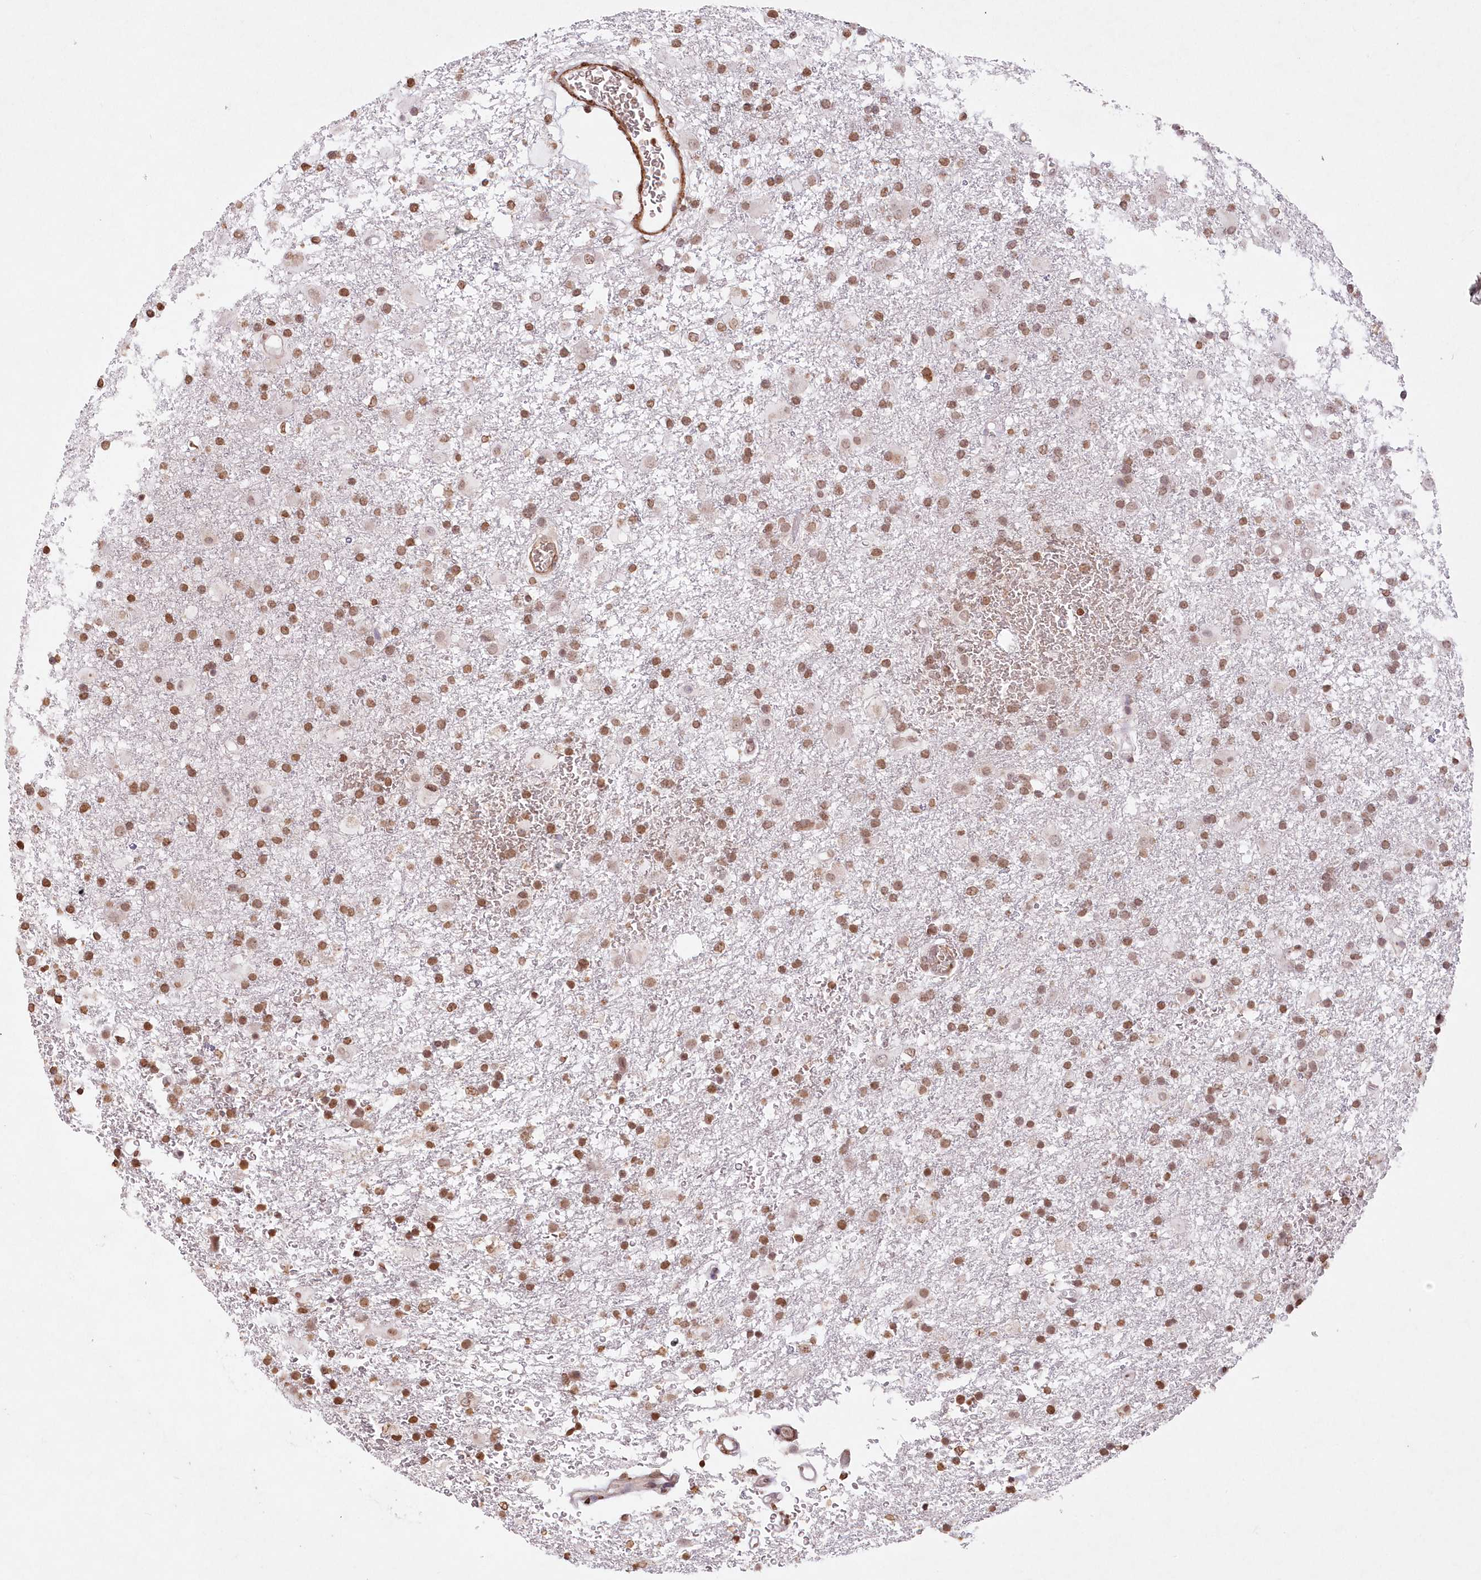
{"staining": {"intensity": "moderate", "quantity": ">75%", "location": "nuclear"}, "tissue": "glioma", "cell_type": "Tumor cells", "image_type": "cancer", "snomed": [{"axis": "morphology", "description": "Glioma, malignant, Low grade"}, {"axis": "topography", "description": "Brain"}], "caption": "High-magnification brightfield microscopy of malignant glioma (low-grade) stained with DAB (brown) and counterstained with hematoxylin (blue). tumor cells exhibit moderate nuclear expression is appreciated in approximately>75% of cells. Using DAB (3,3'-diaminobenzidine) (brown) and hematoxylin (blue) stains, captured at high magnification using brightfield microscopy.", "gene": "RBM27", "patient": {"sex": "male", "age": 65}}